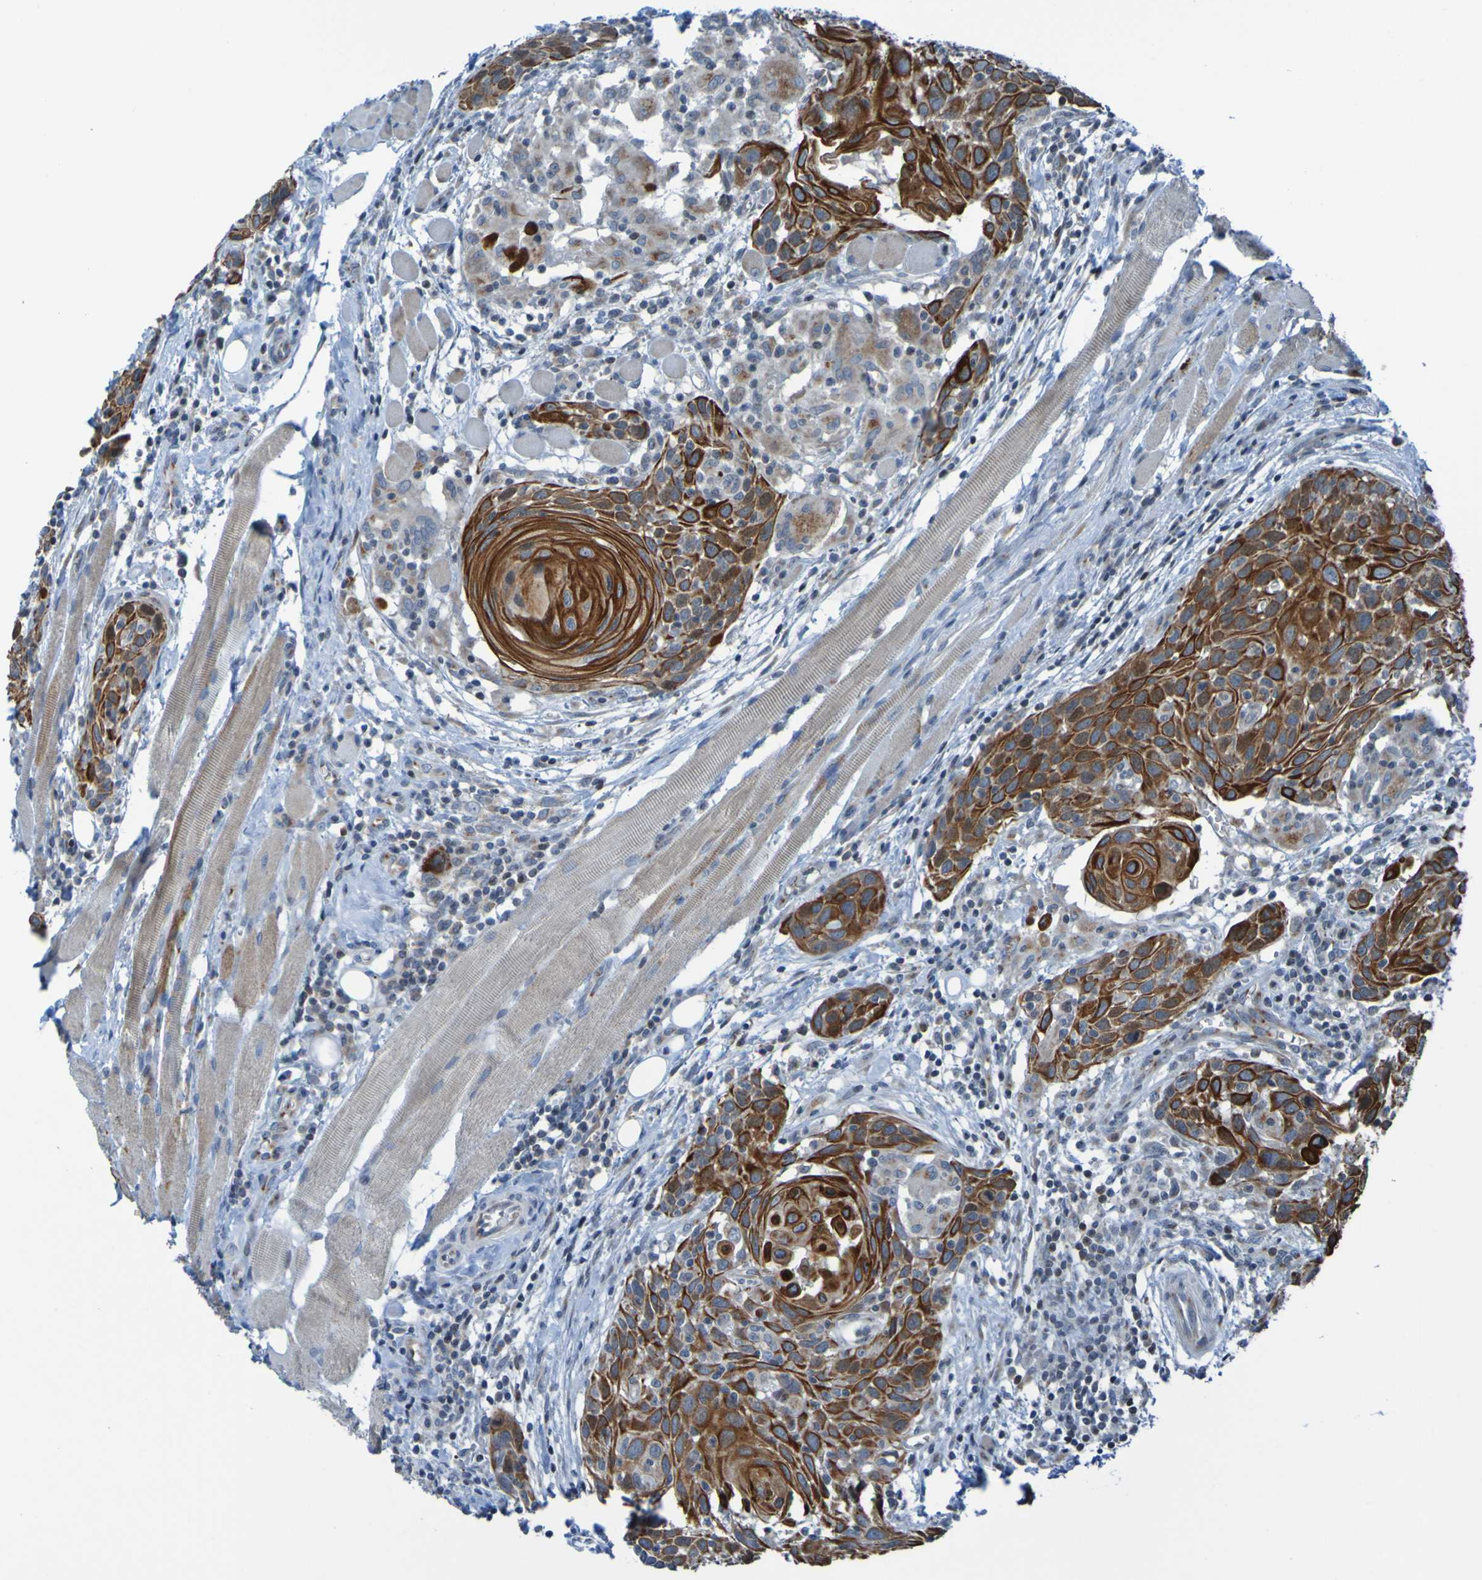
{"staining": {"intensity": "strong", "quantity": ">75%", "location": "cytoplasmic/membranous"}, "tissue": "head and neck cancer", "cell_type": "Tumor cells", "image_type": "cancer", "snomed": [{"axis": "morphology", "description": "Squamous cell carcinoma, NOS"}, {"axis": "topography", "description": "Oral tissue"}, {"axis": "topography", "description": "Head-Neck"}], "caption": "Human head and neck cancer (squamous cell carcinoma) stained with a protein marker exhibits strong staining in tumor cells.", "gene": "UNG", "patient": {"sex": "female", "age": 50}}